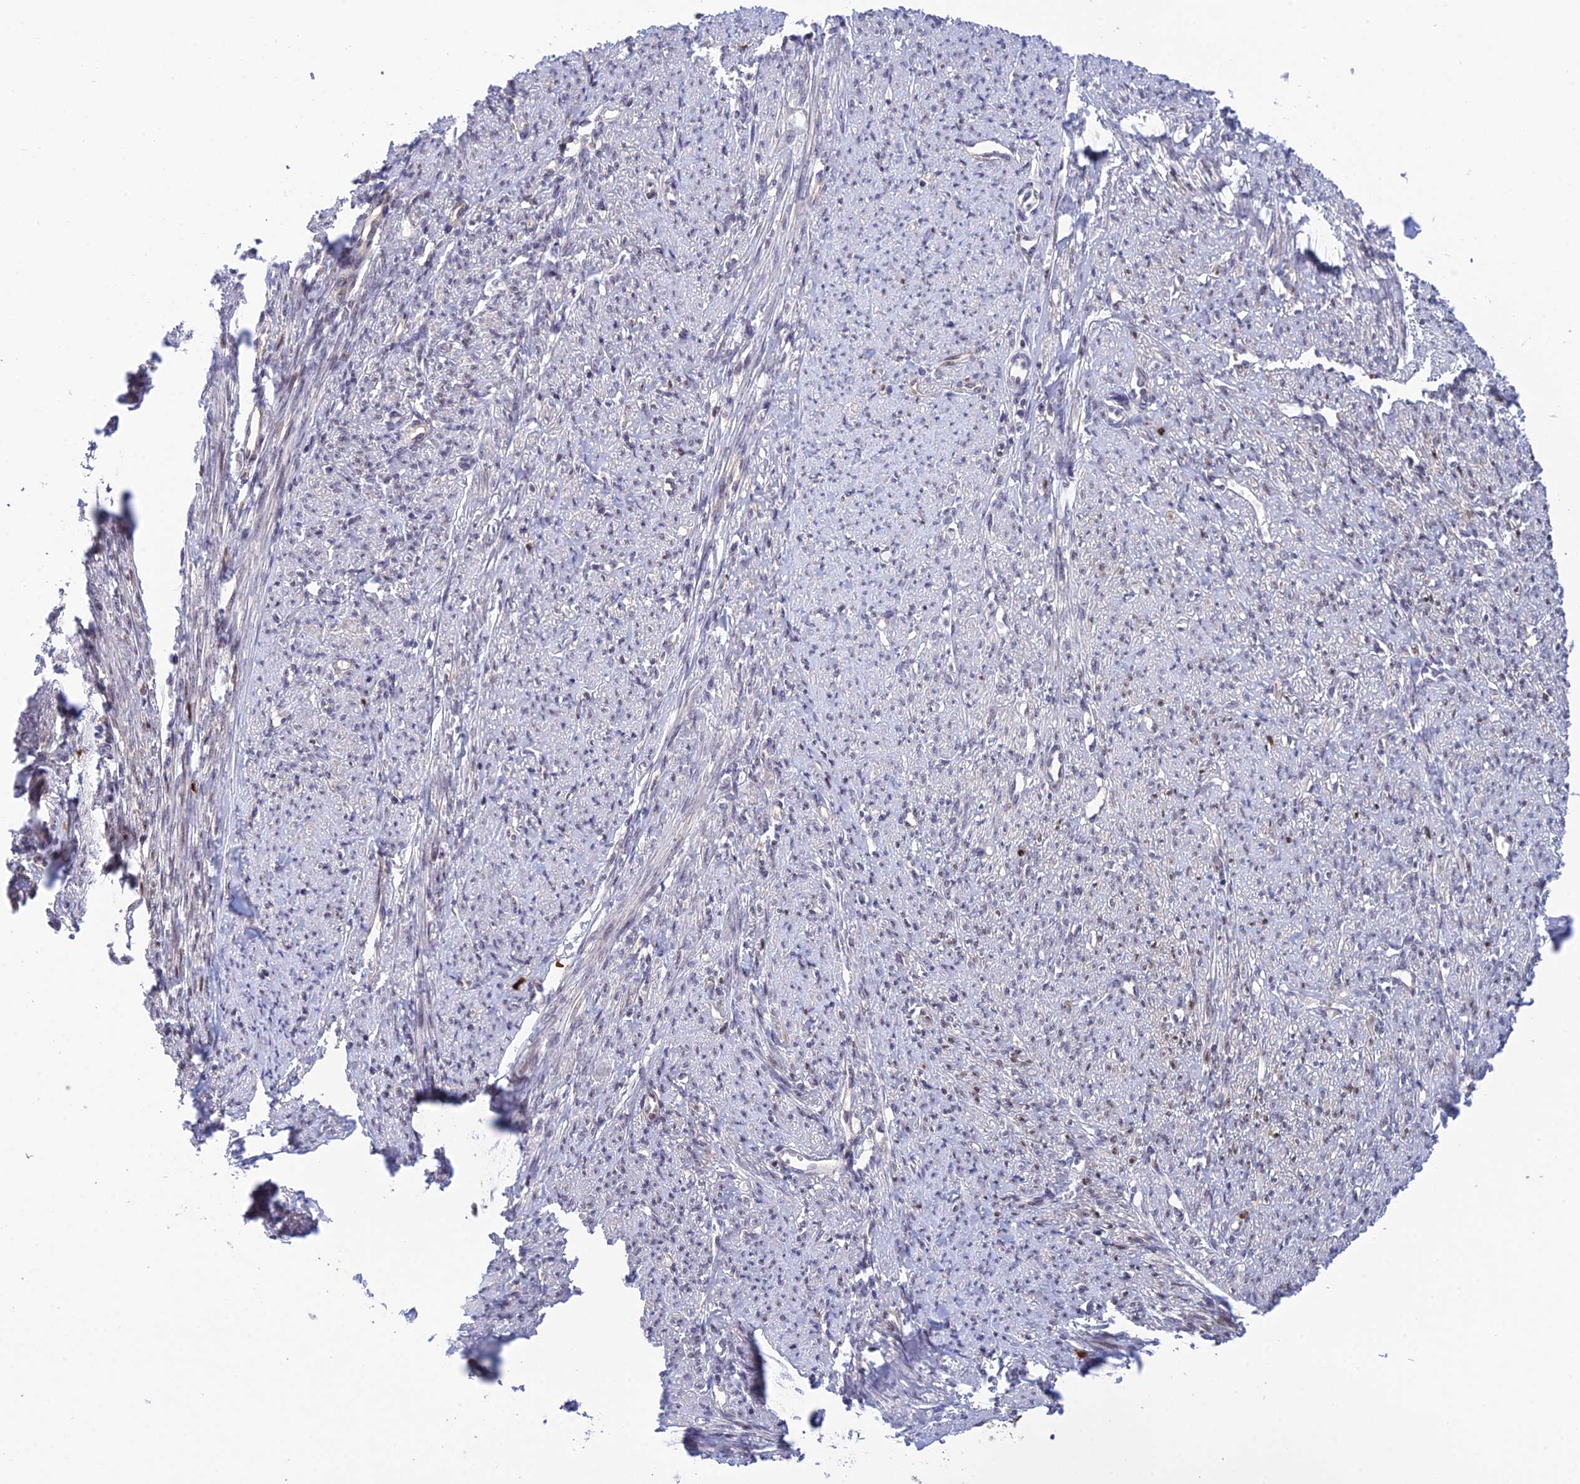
{"staining": {"intensity": "weak", "quantity": "25%-75%", "location": "nuclear"}, "tissue": "smooth muscle", "cell_type": "Smooth muscle cells", "image_type": "normal", "snomed": [{"axis": "morphology", "description": "Normal tissue, NOS"}, {"axis": "topography", "description": "Smooth muscle"}, {"axis": "topography", "description": "Uterus"}], "caption": "An immunohistochemistry (IHC) photomicrograph of normal tissue is shown. Protein staining in brown highlights weak nuclear positivity in smooth muscle within smooth muscle cells. The staining is performed using DAB (3,3'-diaminobenzidine) brown chromogen to label protein expression. The nuclei are counter-stained blue using hematoxylin.", "gene": "TCEA1", "patient": {"sex": "female", "age": 59}}